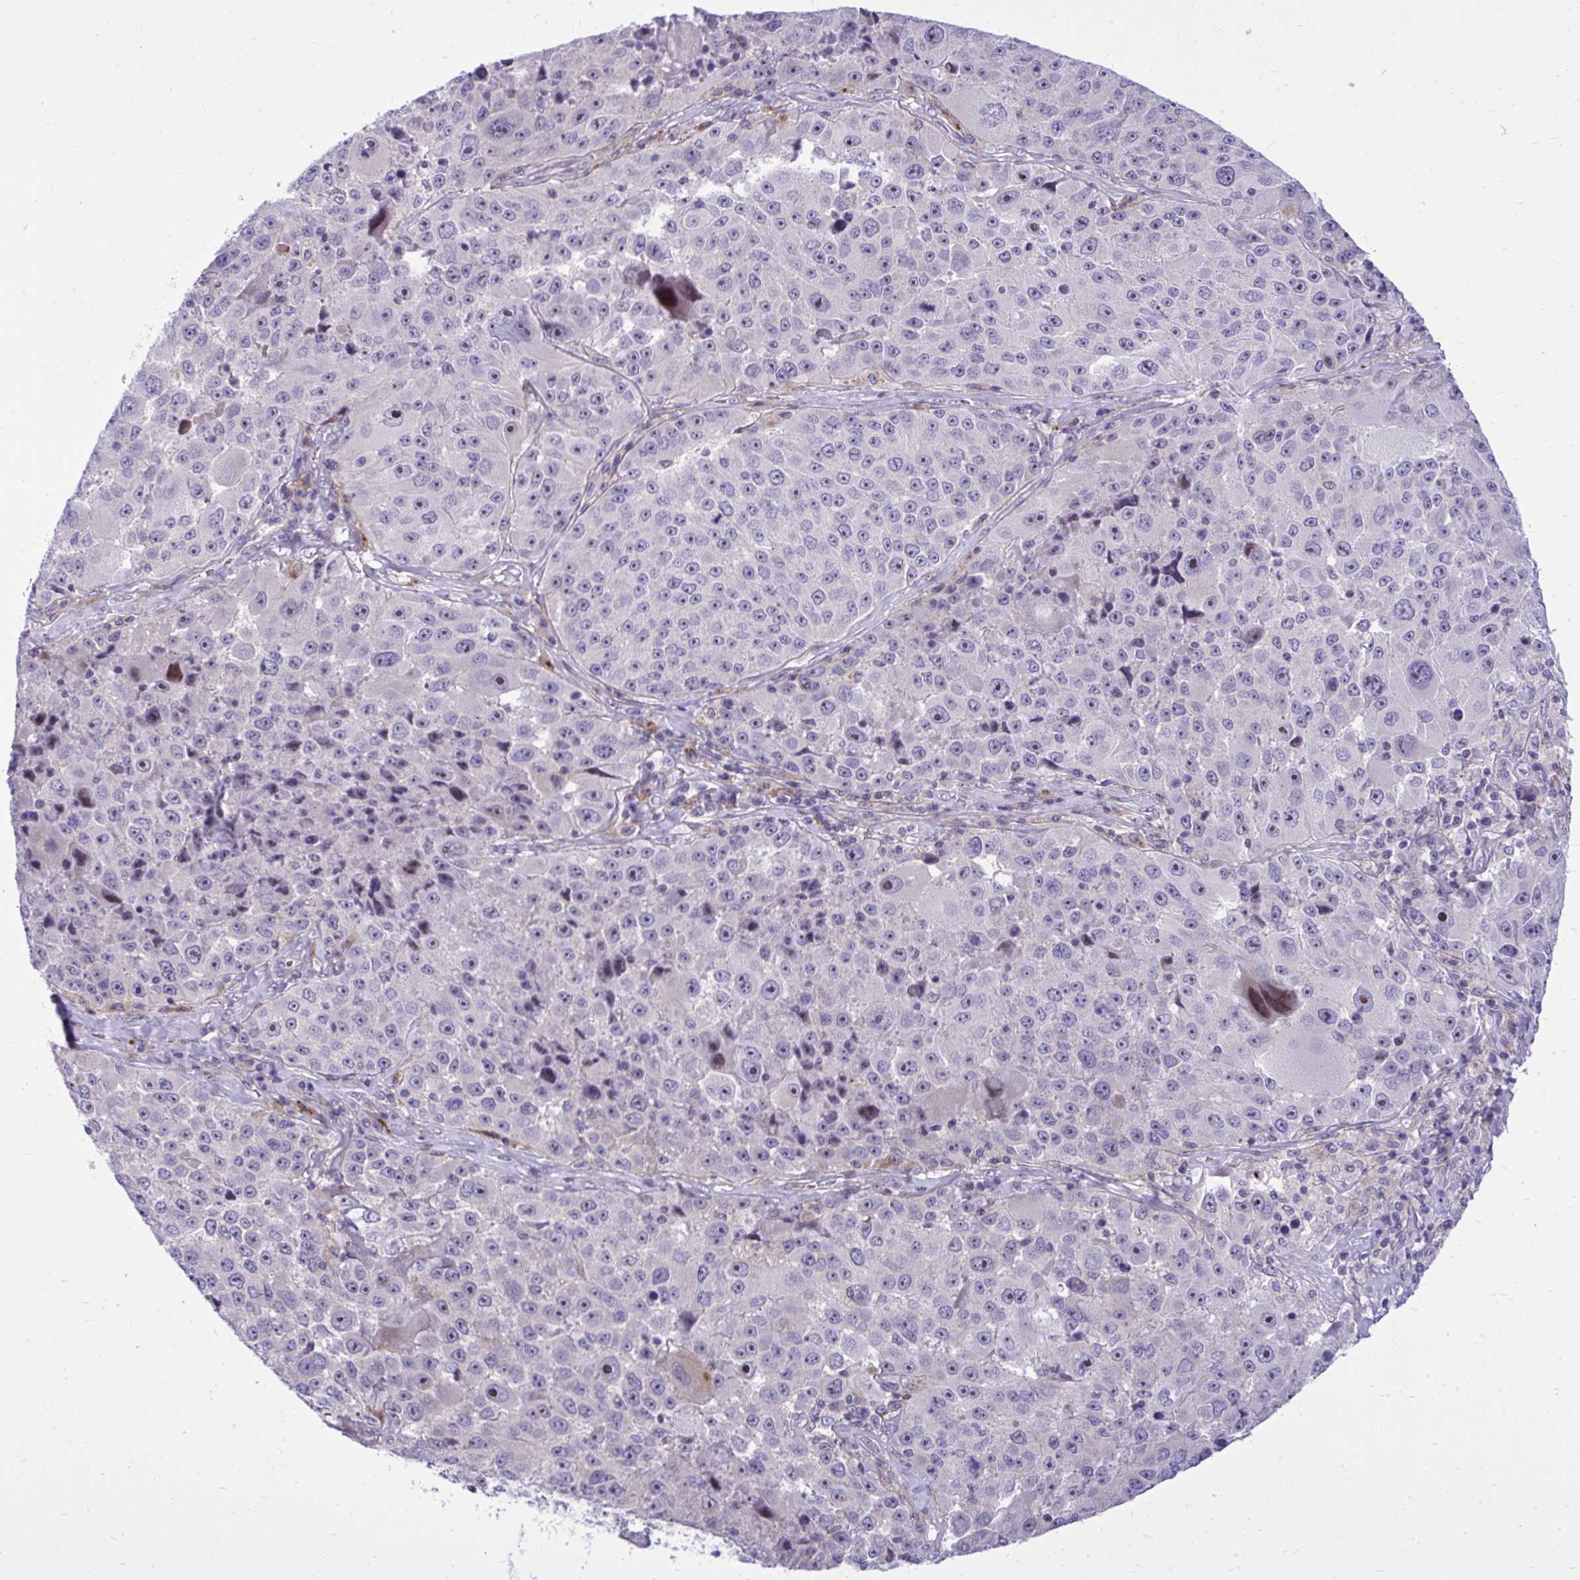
{"staining": {"intensity": "moderate", "quantity": "<25%", "location": "nuclear"}, "tissue": "melanoma", "cell_type": "Tumor cells", "image_type": "cancer", "snomed": [{"axis": "morphology", "description": "Malignant melanoma, Metastatic site"}, {"axis": "topography", "description": "Lymph node"}], "caption": "DAB (3,3'-diaminobenzidine) immunohistochemical staining of melanoma shows moderate nuclear protein expression in about <25% of tumor cells.", "gene": "GRK4", "patient": {"sex": "male", "age": 62}}